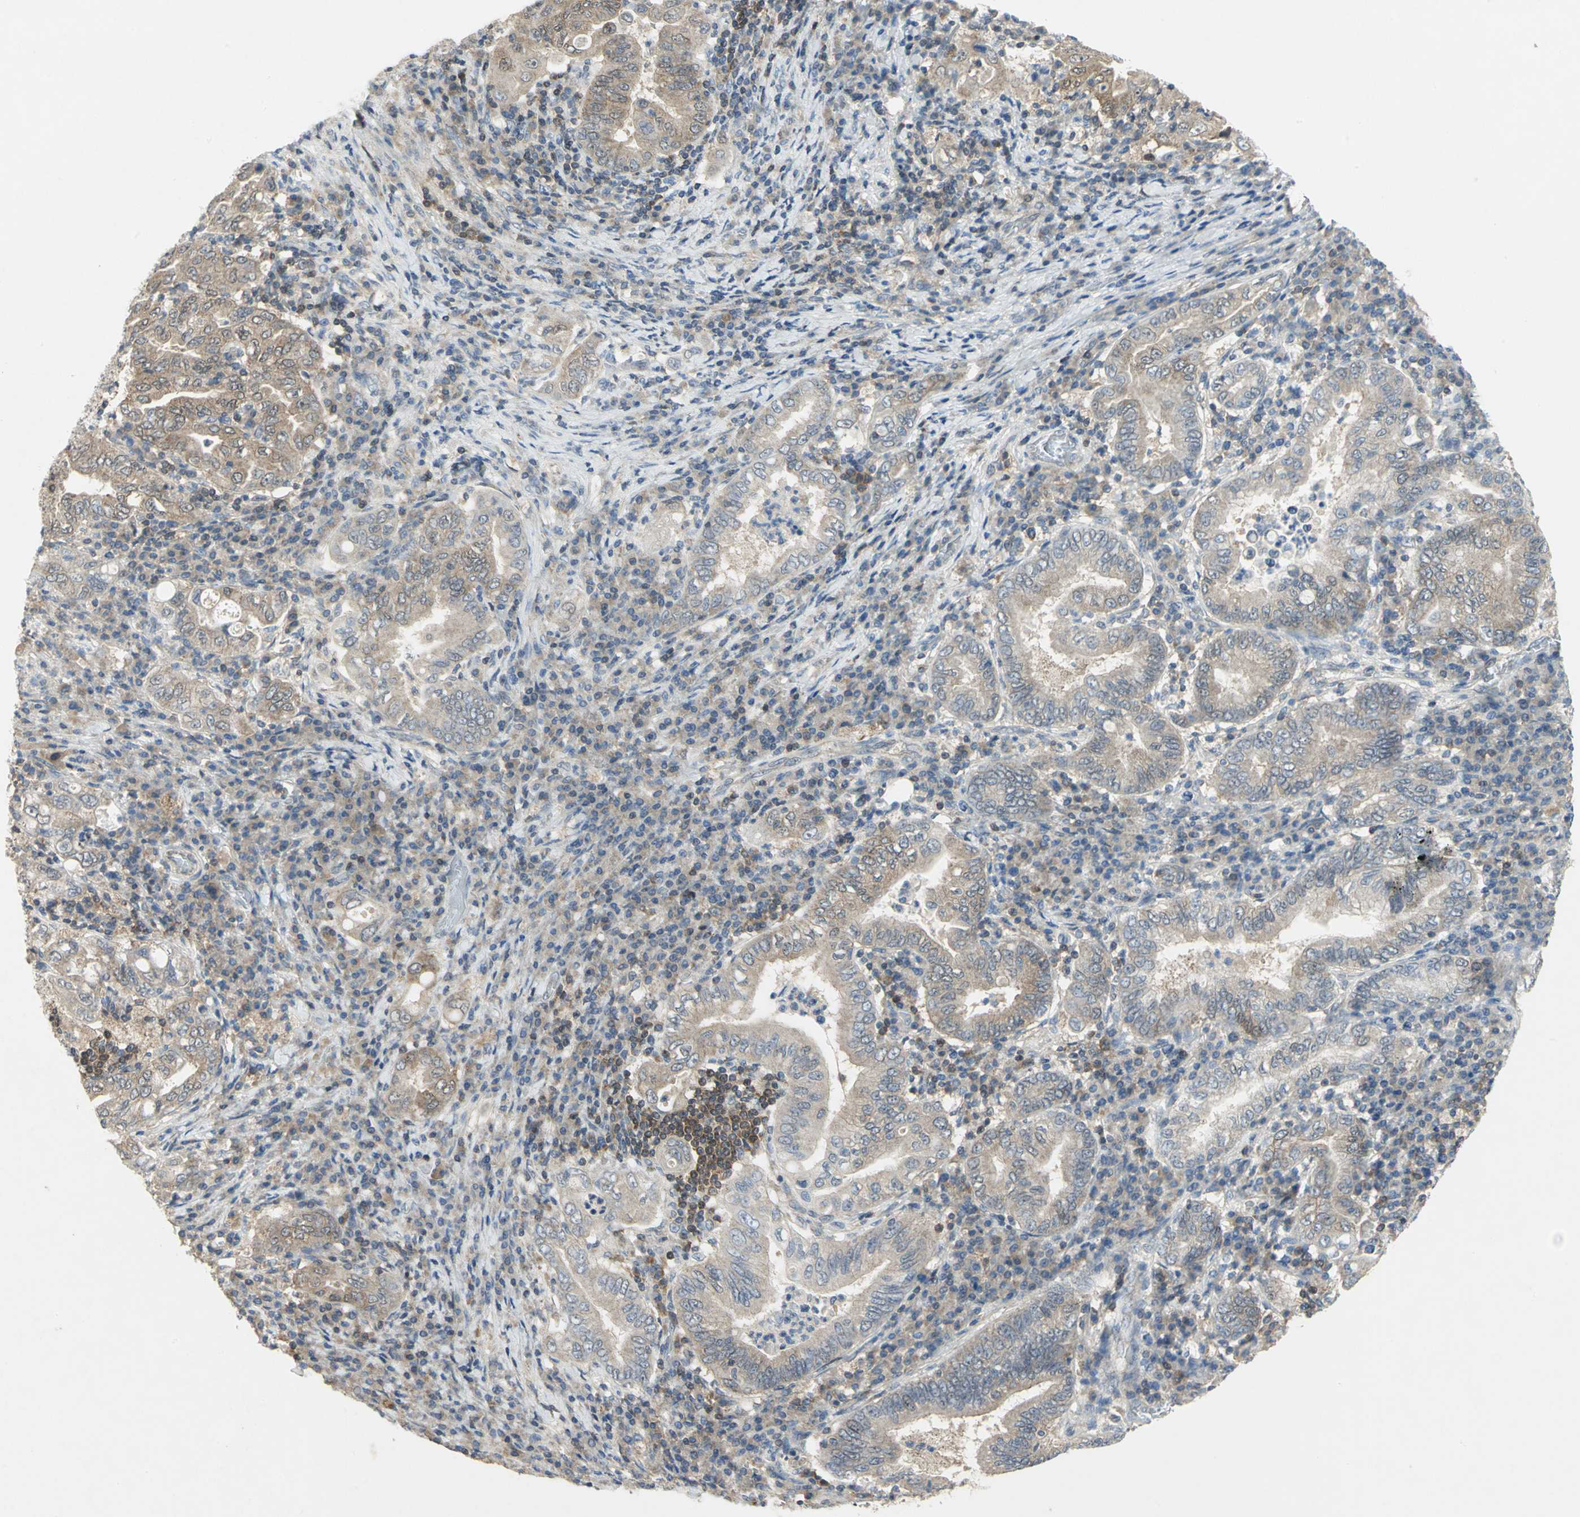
{"staining": {"intensity": "weak", "quantity": ">75%", "location": "cytoplasmic/membranous"}, "tissue": "stomach cancer", "cell_type": "Tumor cells", "image_type": "cancer", "snomed": [{"axis": "morphology", "description": "Normal tissue, NOS"}, {"axis": "morphology", "description": "Adenocarcinoma, NOS"}, {"axis": "topography", "description": "Esophagus"}, {"axis": "topography", "description": "Stomach, upper"}, {"axis": "topography", "description": "Peripheral nerve tissue"}], "caption": "A histopathology image of stomach cancer (adenocarcinoma) stained for a protein demonstrates weak cytoplasmic/membranous brown staining in tumor cells.", "gene": "PPIA", "patient": {"sex": "male", "age": 62}}